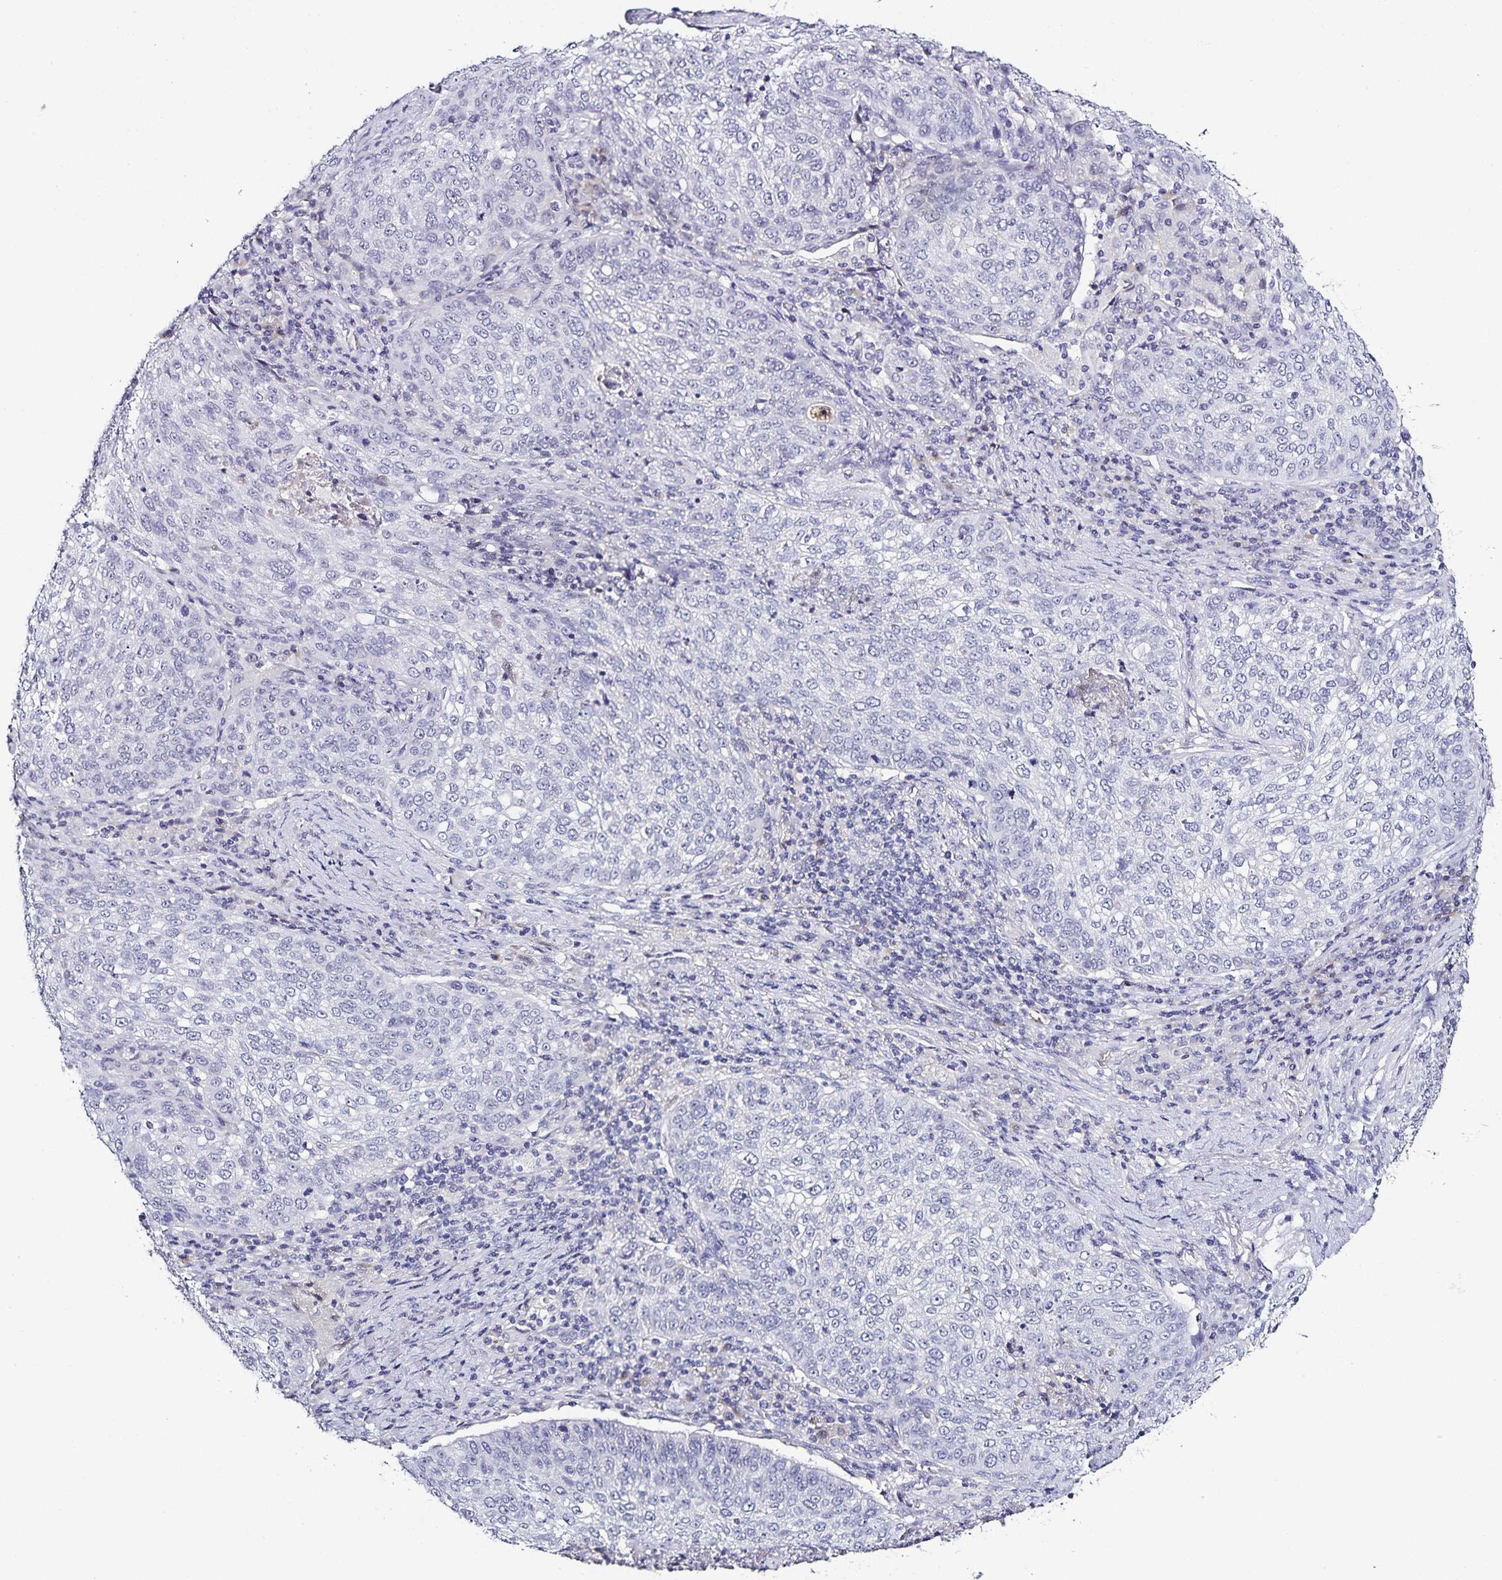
{"staining": {"intensity": "negative", "quantity": "none", "location": "none"}, "tissue": "lung cancer", "cell_type": "Tumor cells", "image_type": "cancer", "snomed": [{"axis": "morphology", "description": "Squamous cell carcinoma, NOS"}, {"axis": "topography", "description": "Lung"}], "caption": "Tumor cells are negative for protein expression in human squamous cell carcinoma (lung). (DAB IHC, high magnification).", "gene": "TTR", "patient": {"sex": "male", "age": 63}}